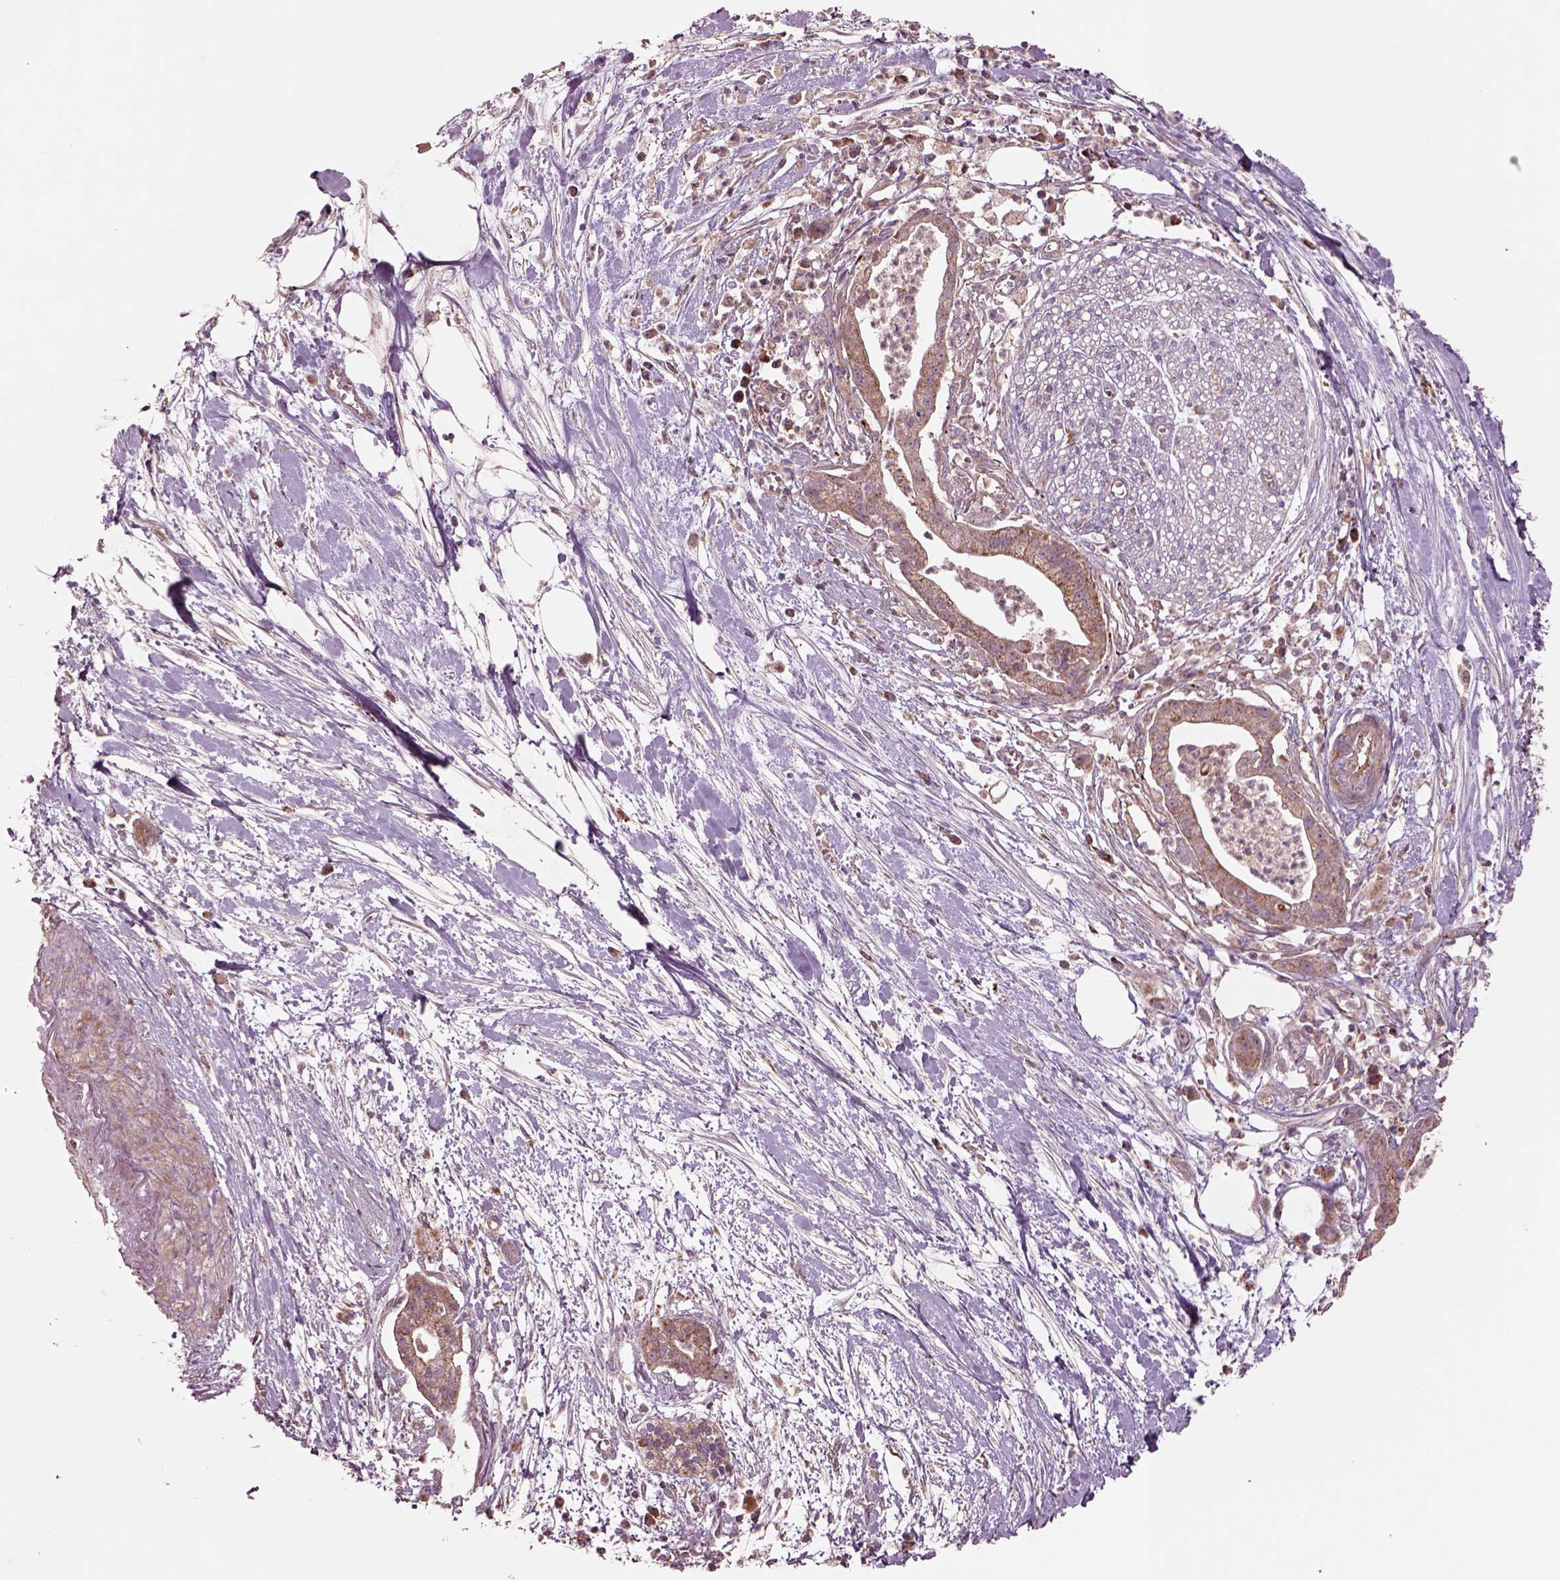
{"staining": {"intensity": "moderate", "quantity": ">75%", "location": "cytoplasmic/membranous"}, "tissue": "pancreatic cancer", "cell_type": "Tumor cells", "image_type": "cancer", "snomed": [{"axis": "morphology", "description": "Normal tissue, NOS"}, {"axis": "morphology", "description": "Adenocarcinoma, NOS"}, {"axis": "topography", "description": "Lymph node"}, {"axis": "topography", "description": "Pancreas"}], "caption": "IHC of human pancreatic adenocarcinoma reveals medium levels of moderate cytoplasmic/membranous expression in approximately >75% of tumor cells.", "gene": "SLC25A5", "patient": {"sex": "female", "age": 58}}